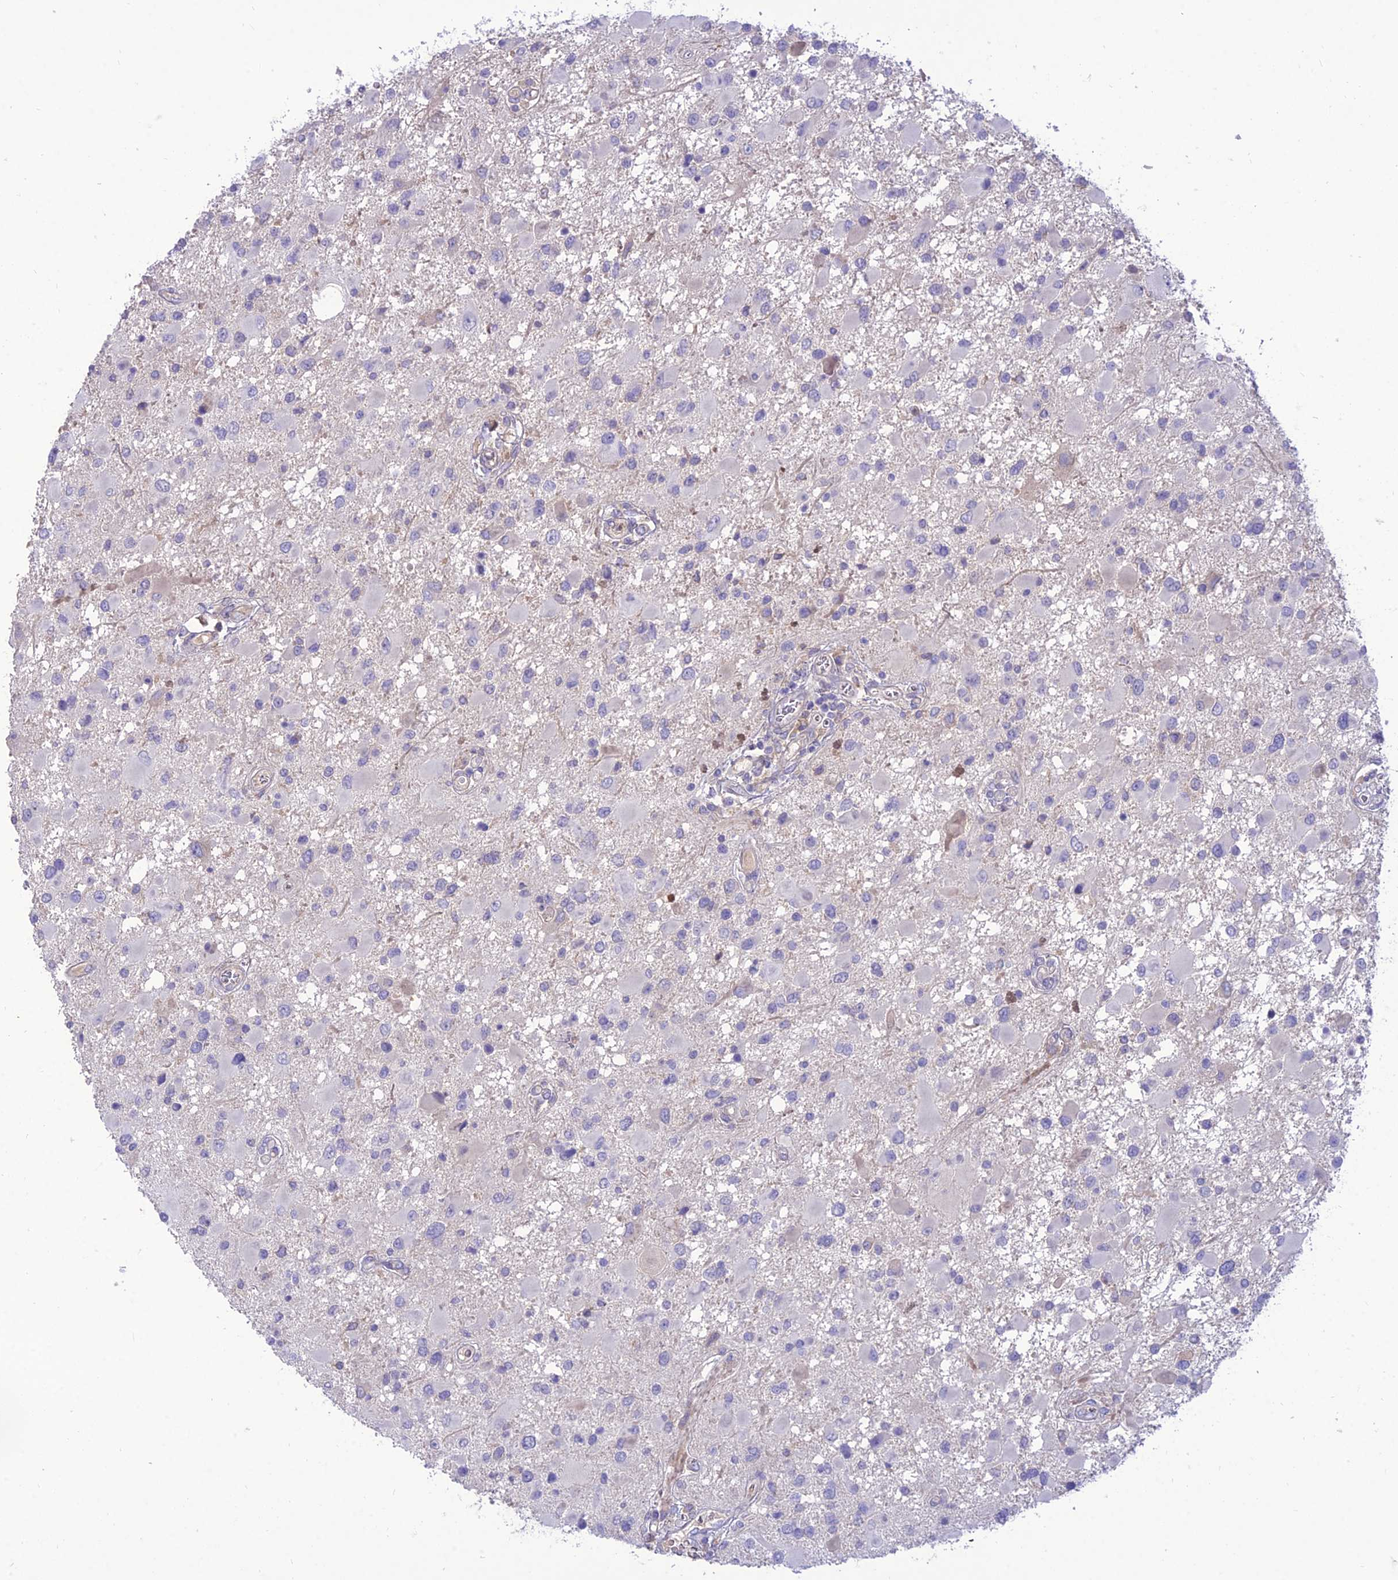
{"staining": {"intensity": "negative", "quantity": "none", "location": "none"}, "tissue": "glioma", "cell_type": "Tumor cells", "image_type": "cancer", "snomed": [{"axis": "morphology", "description": "Glioma, malignant, High grade"}, {"axis": "topography", "description": "Brain"}], "caption": "IHC histopathology image of human glioma stained for a protein (brown), which exhibits no staining in tumor cells.", "gene": "TEKT3", "patient": {"sex": "male", "age": 53}}